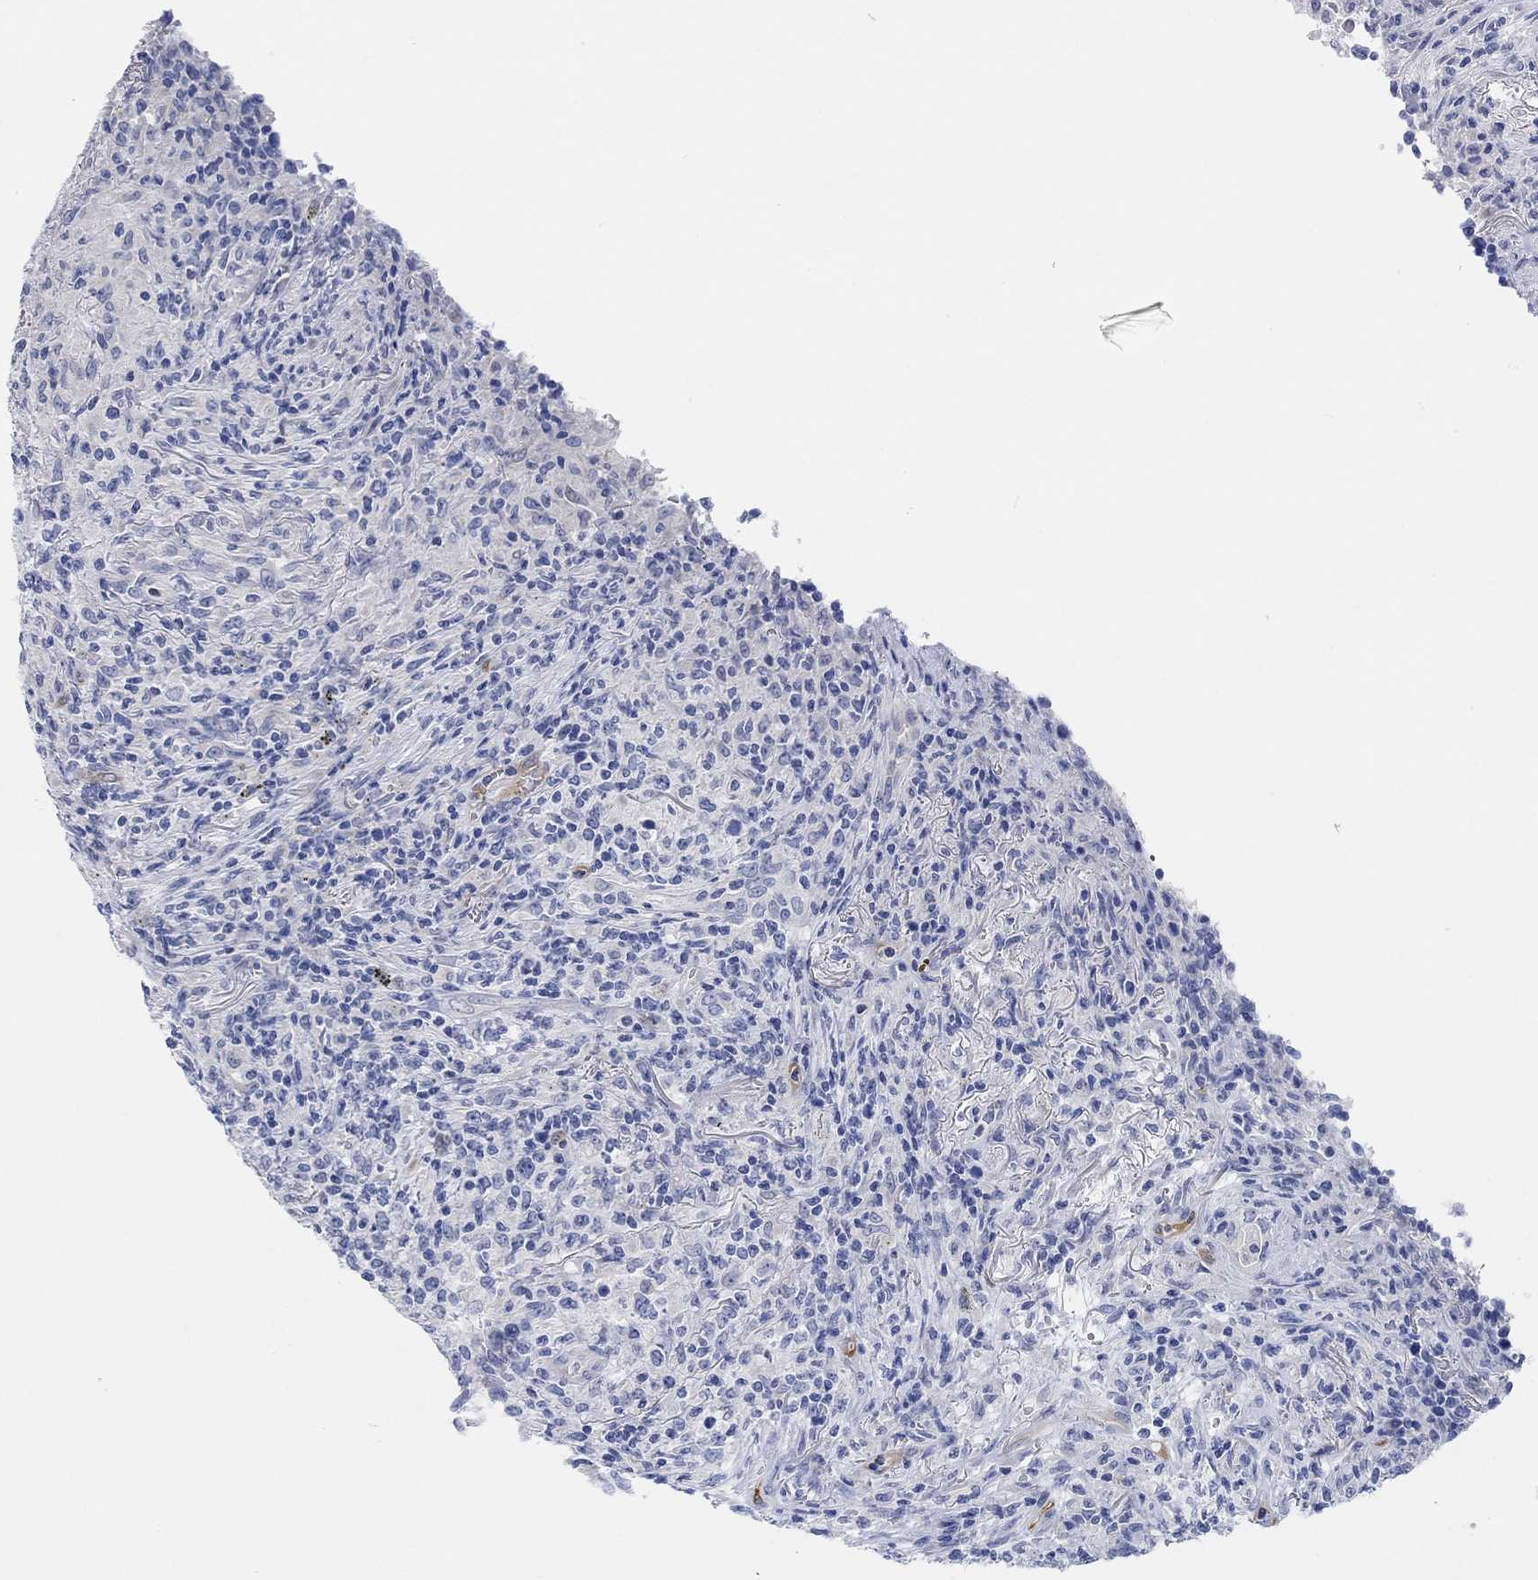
{"staining": {"intensity": "negative", "quantity": "none", "location": "none"}, "tissue": "lymphoma", "cell_type": "Tumor cells", "image_type": "cancer", "snomed": [{"axis": "morphology", "description": "Malignant lymphoma, non-Hodgkin's type, High grade"}, {"axis": "topography", "description": "Lung"}], "caption": "There is no significant expression in tumor cells of high-grade malignant lymphoma, non-Hodgkin's type.", "gene": "VAT1L", "patient": {"sex": "male", "age": 79}}